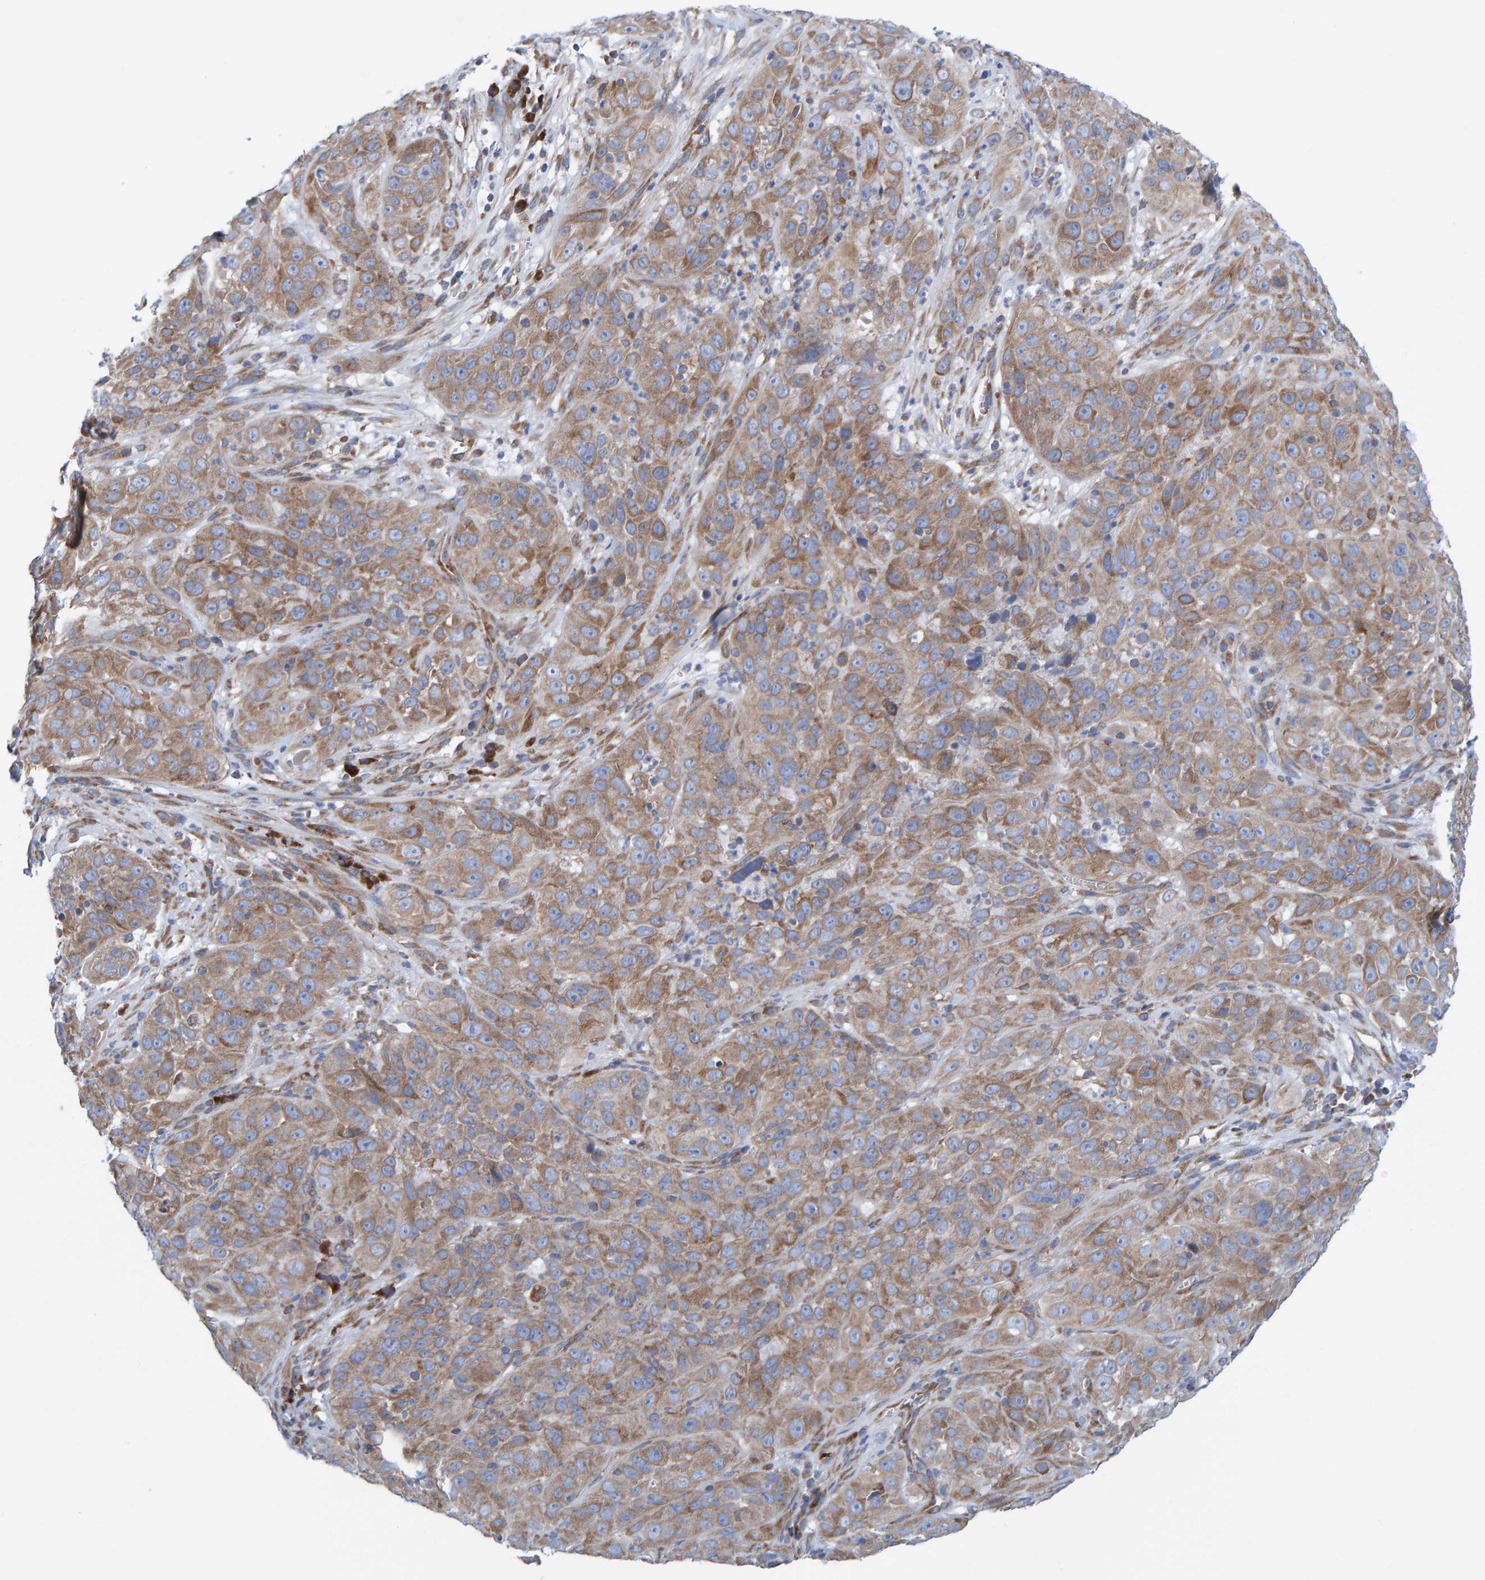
{"staining": {"intensity": "moderate", "quantity": ">75%", "location": "cytoplasmic/membranous"}, "tissue": "cervical cancer", "cell_type": "Tumor cells", "image_type": "cancer", "snomed": [{"axis": "morphology", "description": "Squamous cell carcinoma, NOS"}, {"axis": "topography", "description": "Cervix"}], "caption": "Approximately >75% of tumor cells in human cervical squamous cell carcinoma display moderate cytoplasmic/membranous protein staining as visualized by brown immunohistochemical staining.", "gene": "CDK5RAP3", "patient": {"sex": "female", "age": 32}}